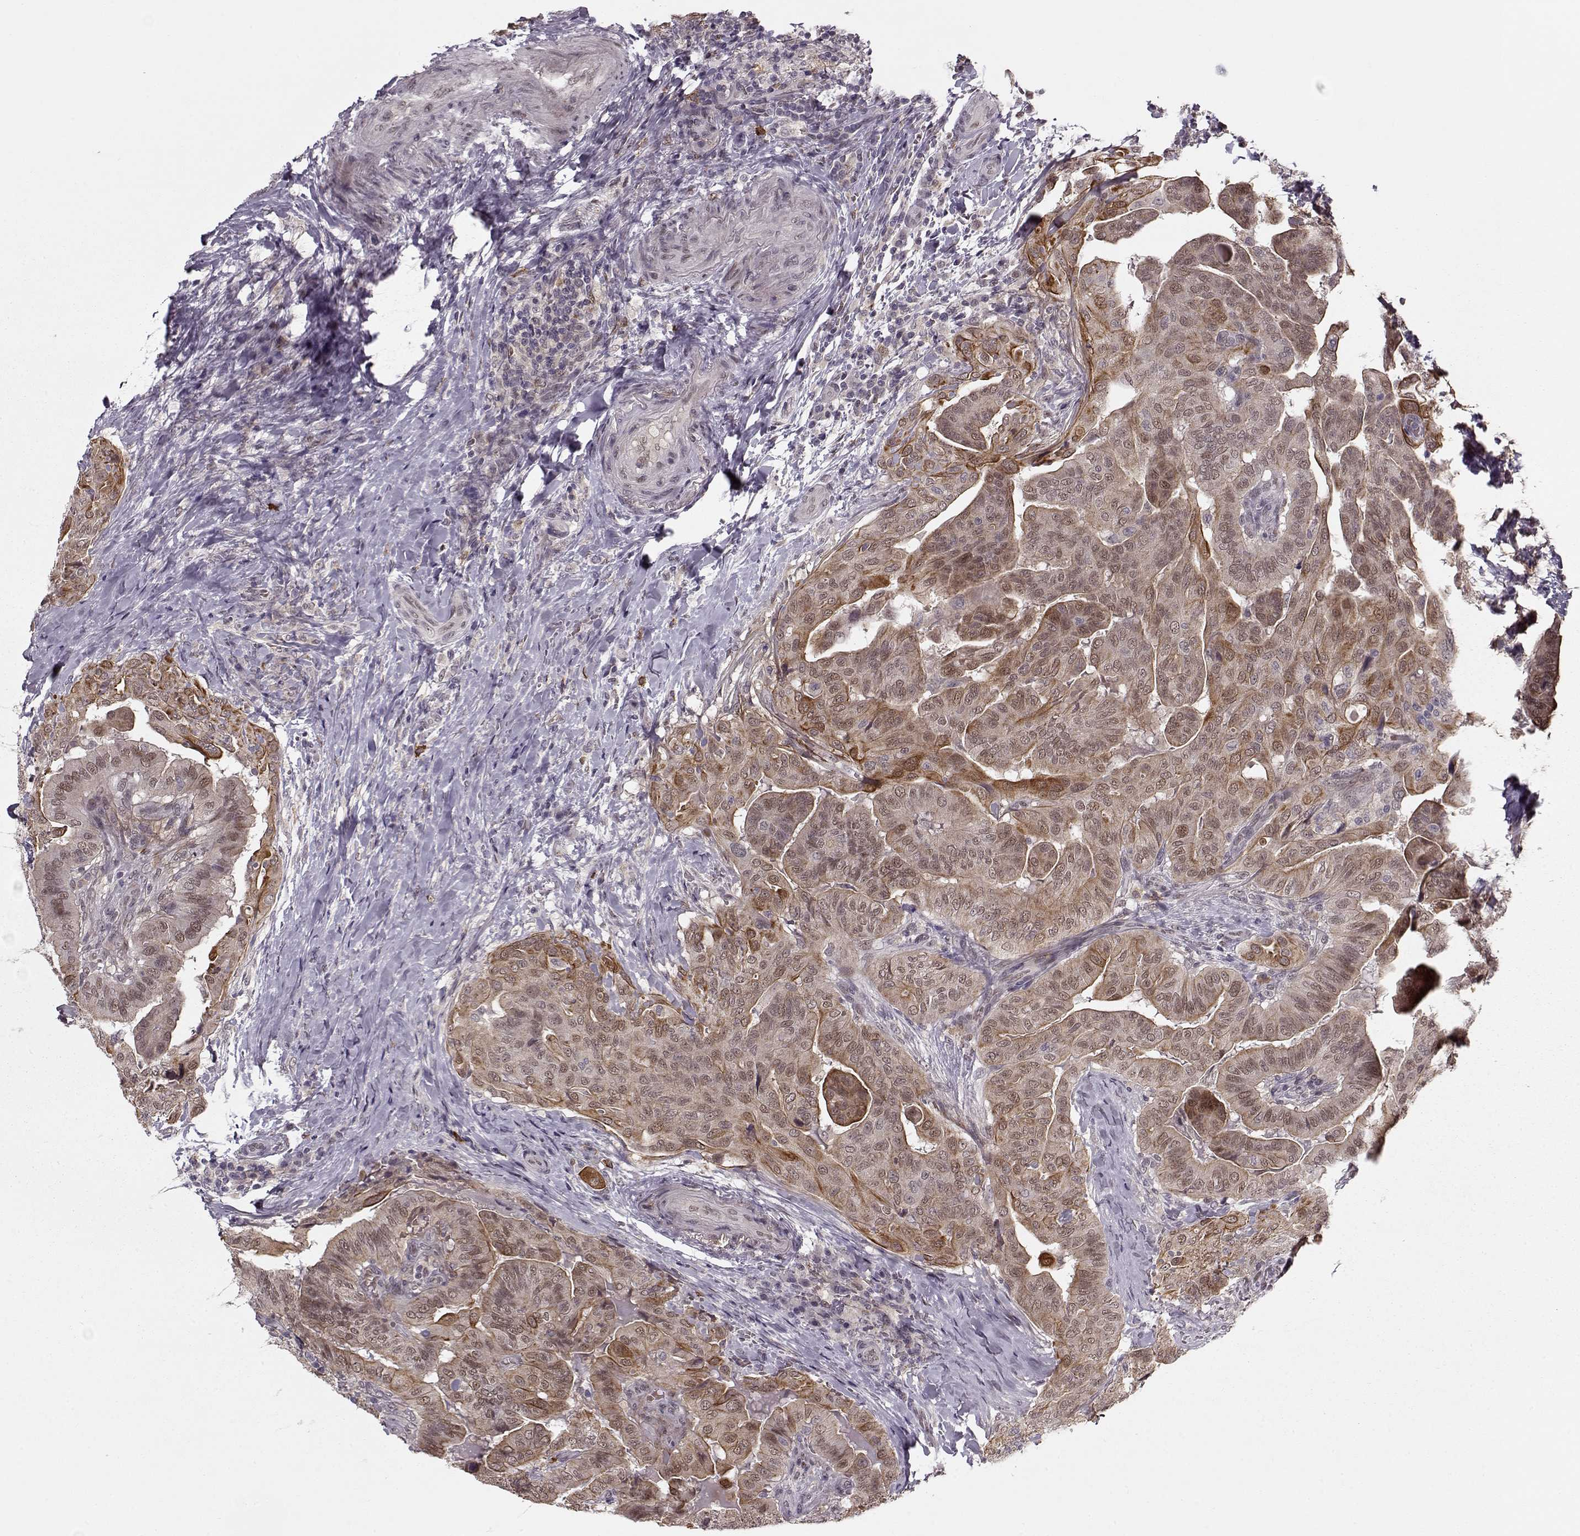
{"staining": {"intensity": "strong", "quantity": "<25%", "location": "cytoplasmic/membranous"}, "tissue": "thyroid cancer", "cell_type": "Tumor cells", "image_type": "cancer", "snomed": [{"axis": "morphology", "description": "Papillary adenocarcinoma, NOS"}, {"axis": "topography", "description": "Thyroid gland"}], "caption": "Immunohistochemistry (IHC) image of neoplastic tissue: thyroid cancer (papillary adenocarcinoma) stained using immunohistochemistry demonstrates medium levels of strong protein expression localized specifically in the cytoplasmic/membranous of tumor cells, appearing as a cytoplasmic/membranous brown color.", "gene": "DENND4B", "patient": {"sex": "female", "age": 68}}